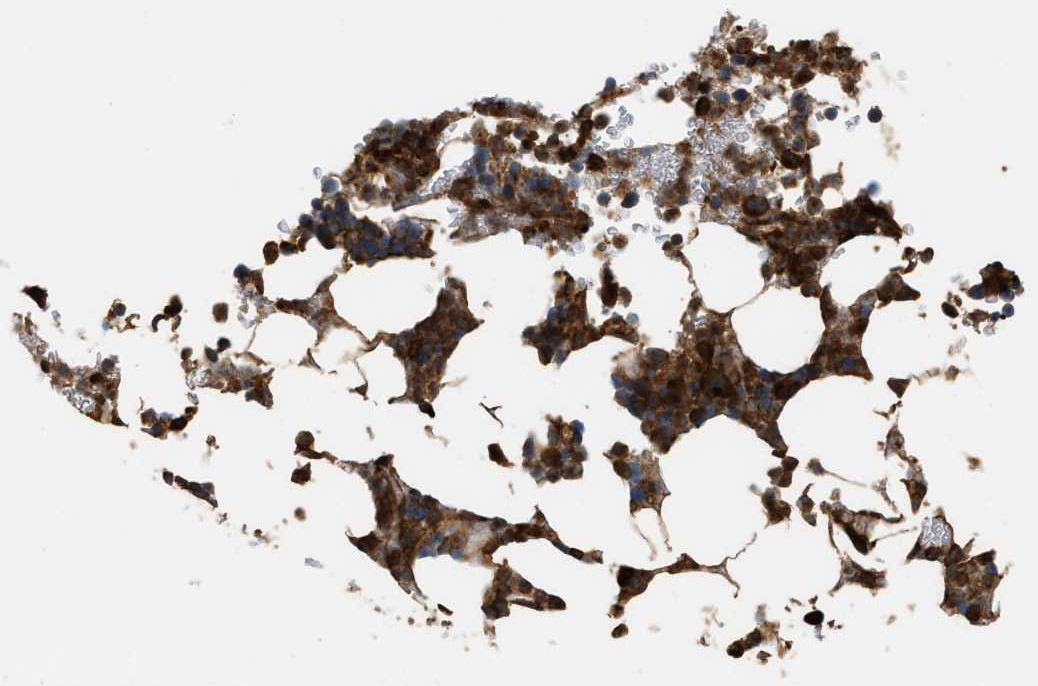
{"staining": {"intensity": "strong", "quantity": ">75%", "location": "cytoplasmic/membranous"}, "tissue": "bone marrow", "cell_type": "Hematopoietic cells", "image_type": "normal", "snomed": [{"axis": "morphology", "description": "Normal tissue, NOS"}, {"axis": "topography", "description": "Bone marrow"}], "caption": "High-power microscopy captured an immunohistochemistry (IHC) photomicrograph of unremarkable bone marrow, revealing strong cytoplasmic/membranous positivity in approximately >75% of hematopoietic cells.", "gene": "ENSG00000282218", "patient": {"sex": "female", "age": 81}}